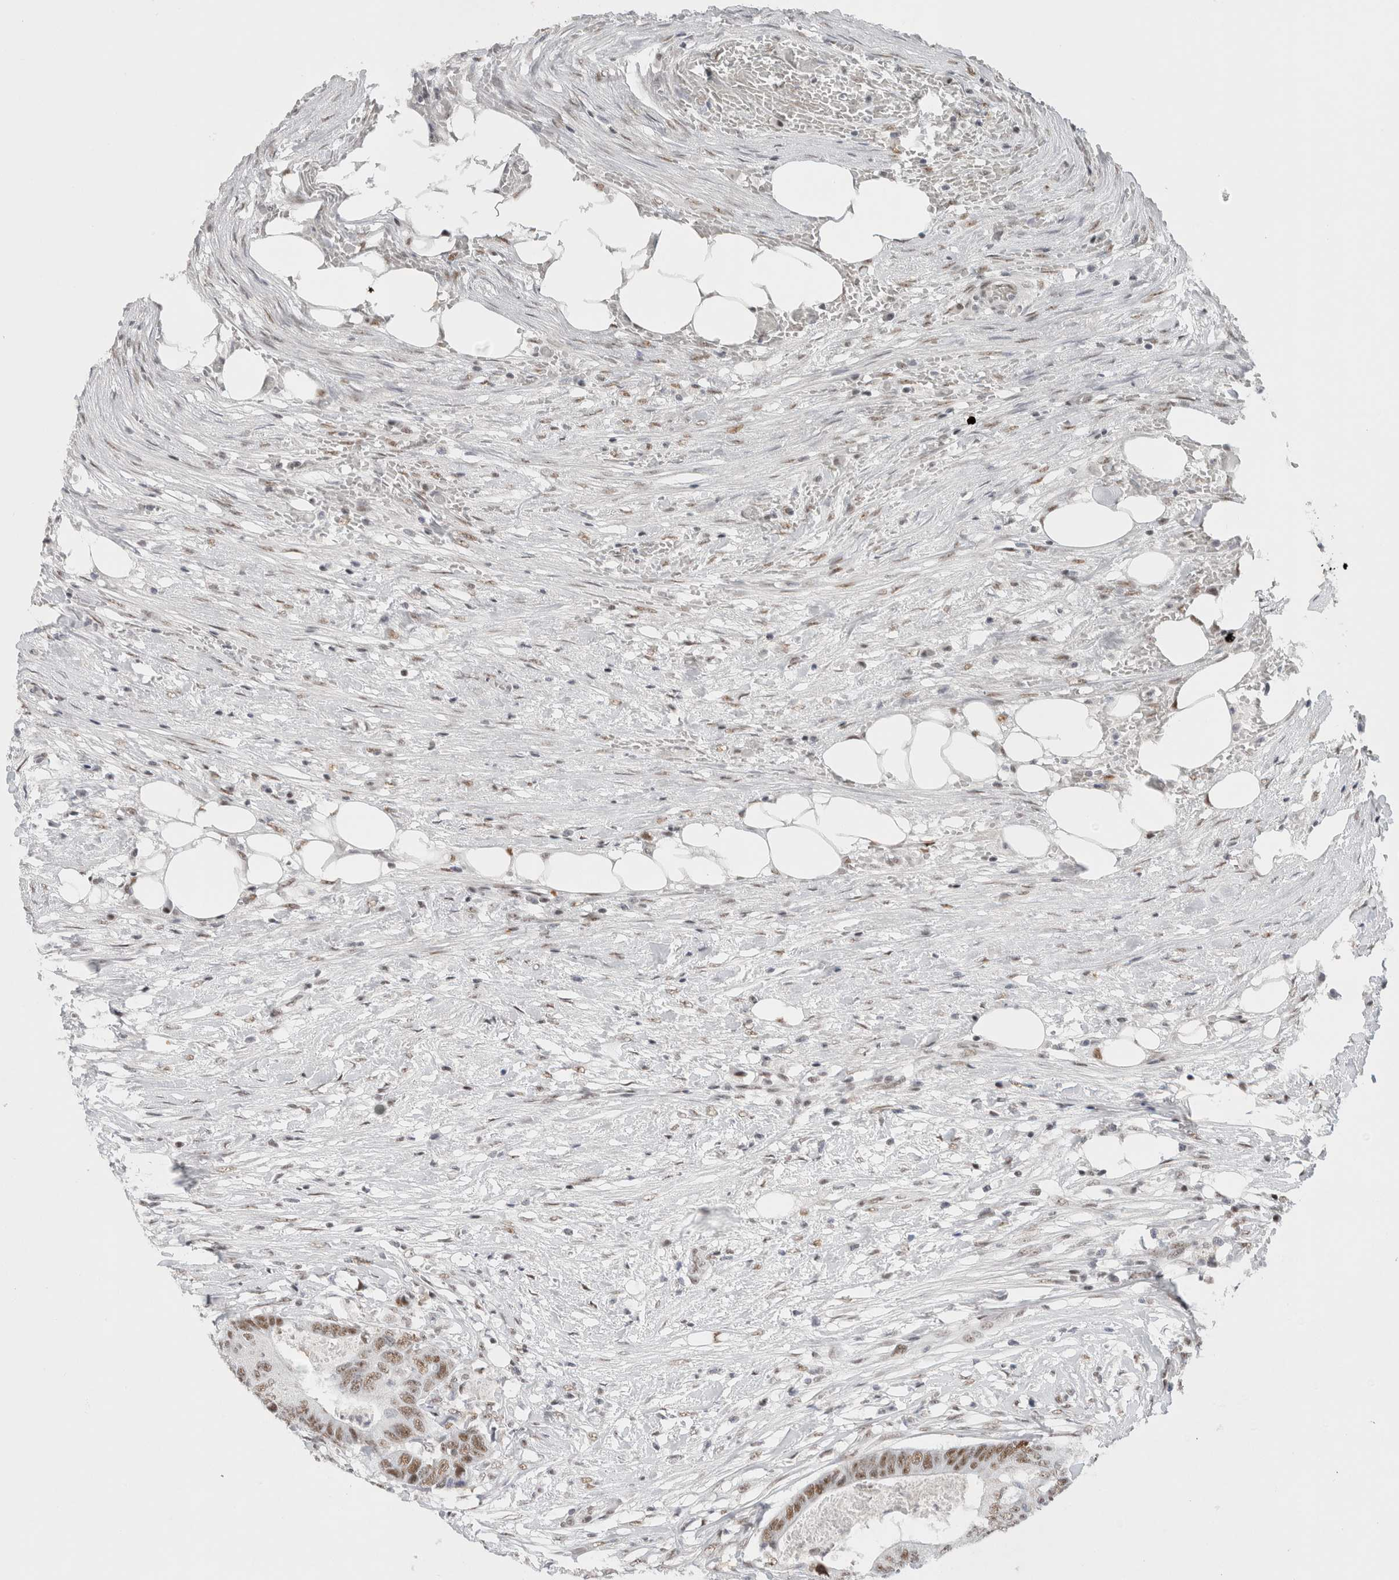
{"staining": {"intensity": "moderate", "quantity": ">75%", "location": "nuclear"}, "tissue": "colorectal cancer", "cell_type": "Tumor cells", "image_type": "cancer", "snomed": [{"axis": "morphology", "description": "Adenocarcinoma, NOS"}, {"axis": "topography", "description": "Colon"}], "caption": "A brown stain labels moderate nuclear positivity of a protein in colorectal cancer tumor cells.", "gene": "COPS7A", "patient": {"sex": "male", "age": 56}}